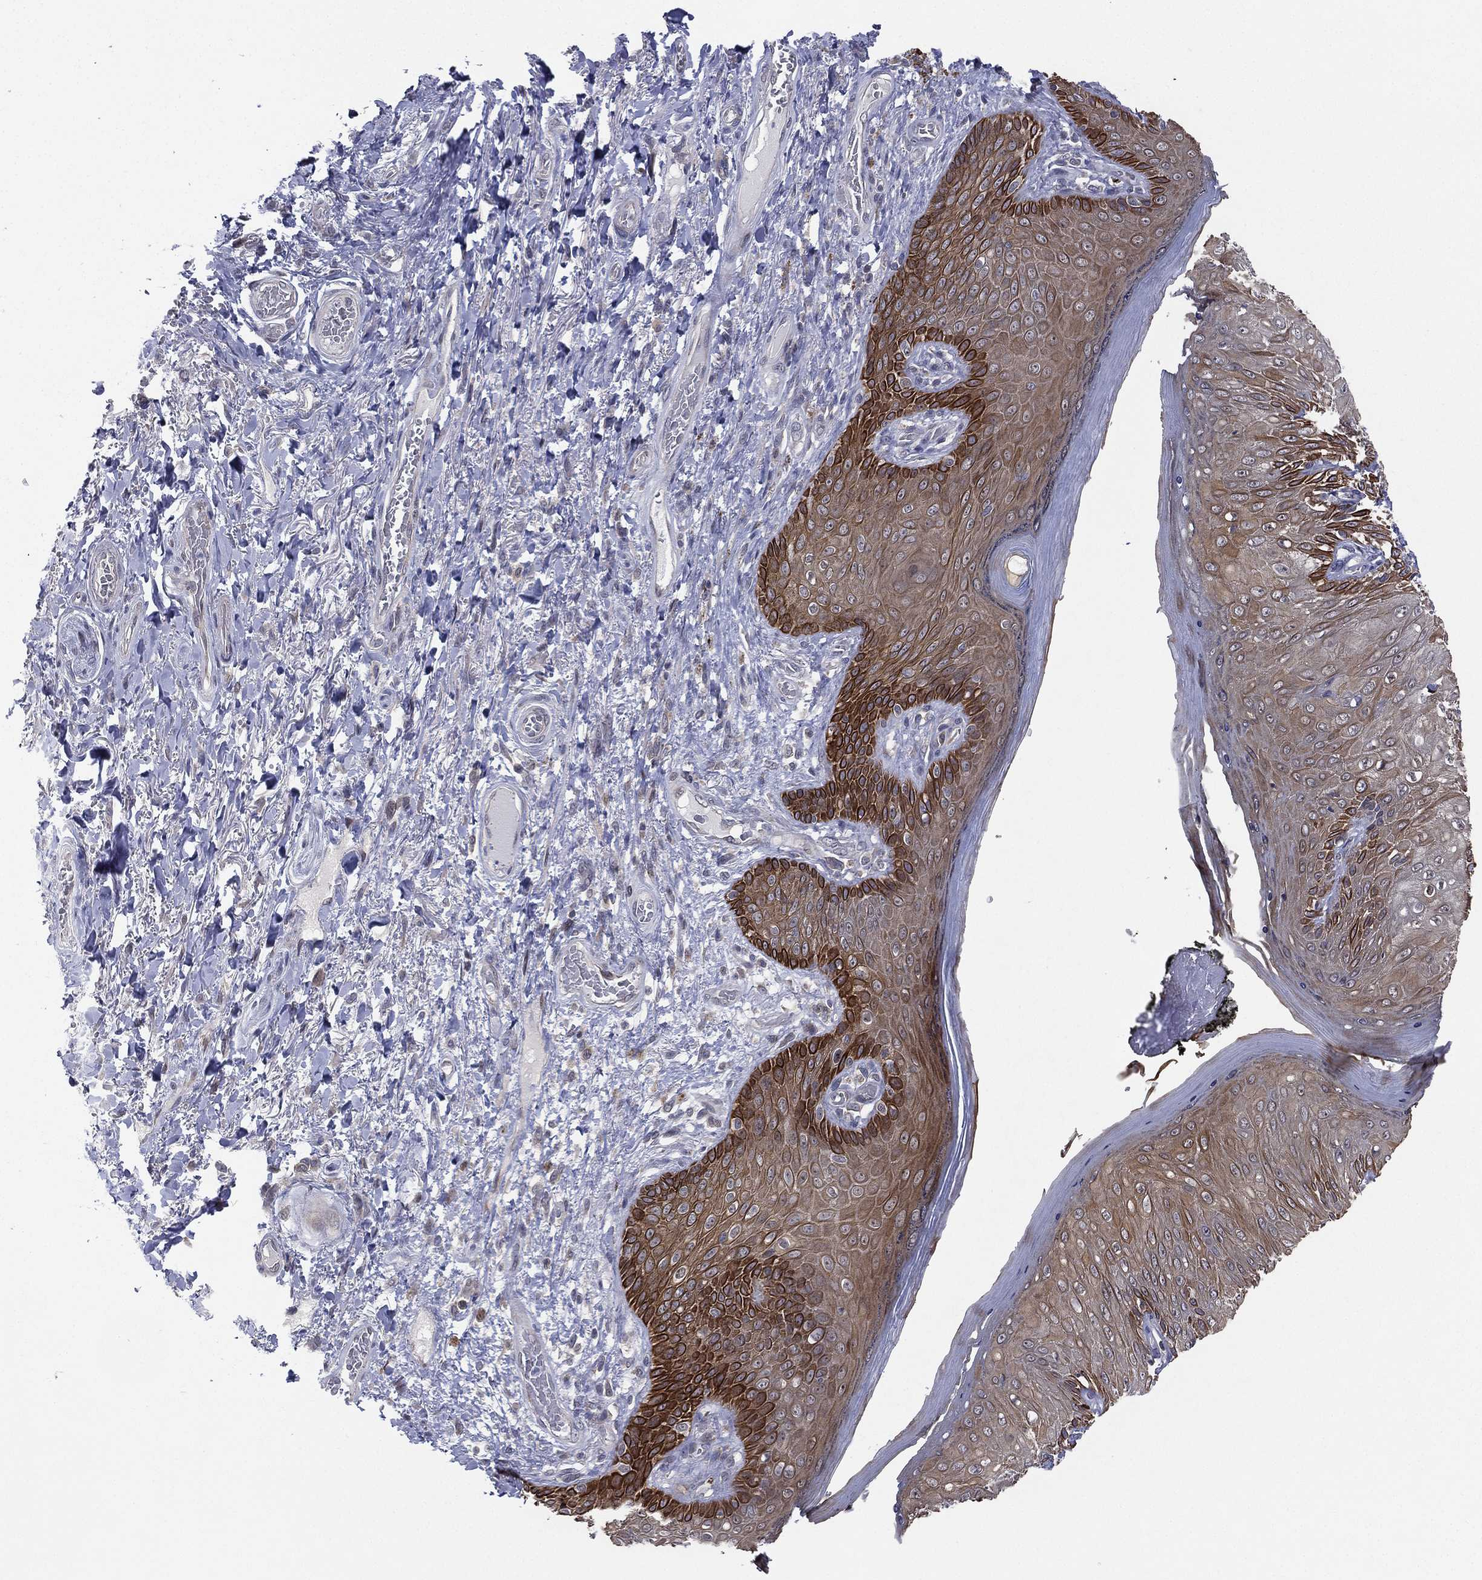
{"staining": {"intensity": "strong", "quantity": "<25%", "location": "cytoplasmic/membranous"}, "tissue": "skin", "cell_type": "Epidermal cells", "image_type": "normal", "snomed": [{"axis": "morphology", "description": "Normal tissue, NOS"}, {"axis": "morphology", "description": "Adenocarcinoma, NOS"}, {"axis": "topography", "description": "Rectum"}, {"axis": "topography", "description": "Anal"}], "caption": "Strong cytoplasmic/membranous expression for a protein is present in approximately <25% of epidermal cells of normal skin using IHC.", "gene": "KAT14", "patient": {"sex": "female", "age": 68}}